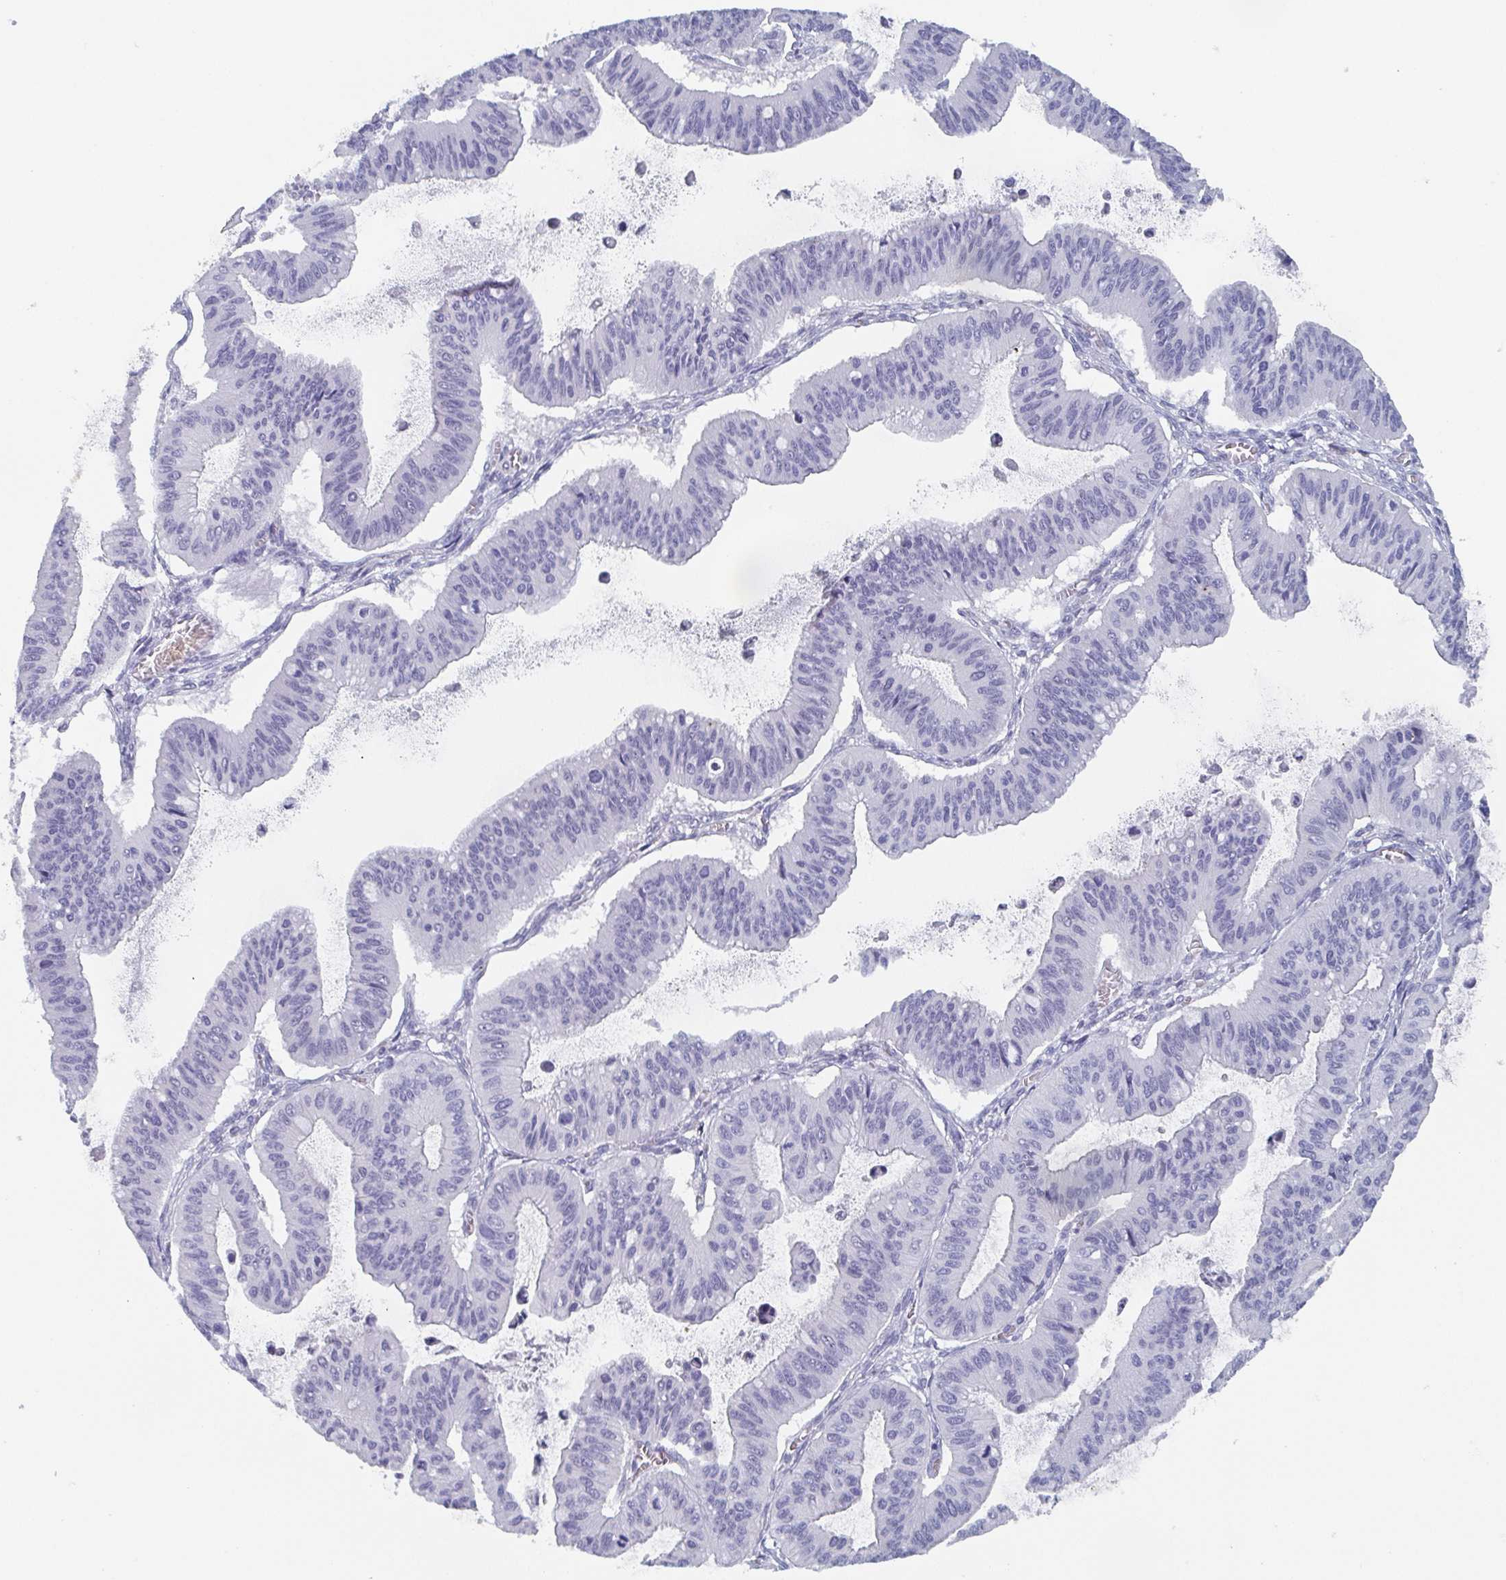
{"staining": {"intensity": "negative", "quantity": "none", "location": "none"}, "tissue": "ovarian cancer", "cell_type": "Tumor cells", "image_type": "cancer", "snomed": [{"axis": "morphology", "description": "Cystadenocarcinoma, mucinous, NOS"}, {"axis": "topography", "description": "Ovary"}], "caption": "A high-resolution micrograph shows immunohistochemistry staining of mucinous cystadenocarcinoma (ovarian), which displays no significant expression in tumor cells.", "gene": "DYDC2", "patient": {"sex": "female", "age": 72}}